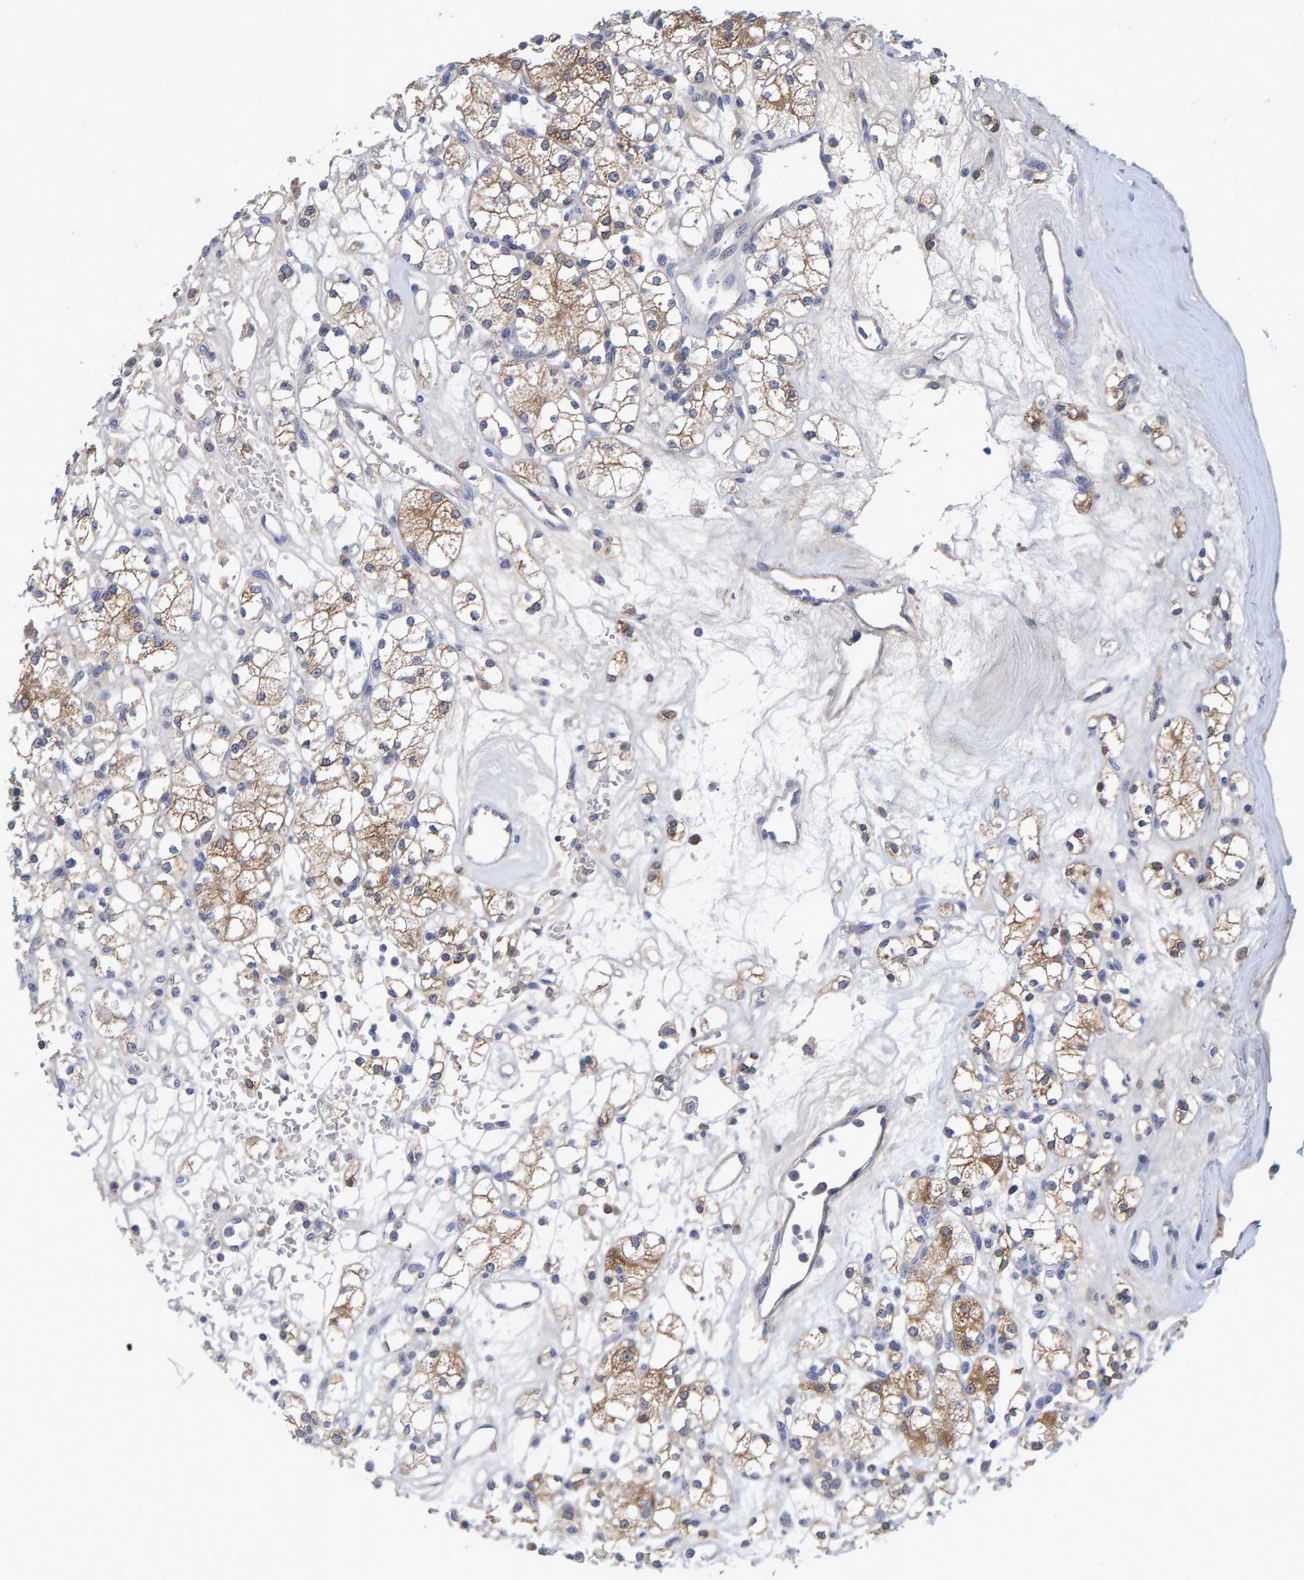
{"staining": {"intensity": "moderate", "quantity": ">75%", "location": "cytoplasmic/membranous"}, "tissue": "renal cancer", "cell_type": "Tumor cells", "image_type": "cancer", "snomed": [{"axis": "morphology", "description": "Adenocarcinoma, NOS"}, {"axis": "topography", "description": "Kidney"}], "caption": "High-power microscopy captured an immunohistochemistry (IHC) photomicrograph of adenocarcinoma (renal), revealing moderate cytoplasmic/membranous staining in about >75% of tumor cells.", "gene": "ZNF77", "patient": {"sex": "male", "age": 77}}